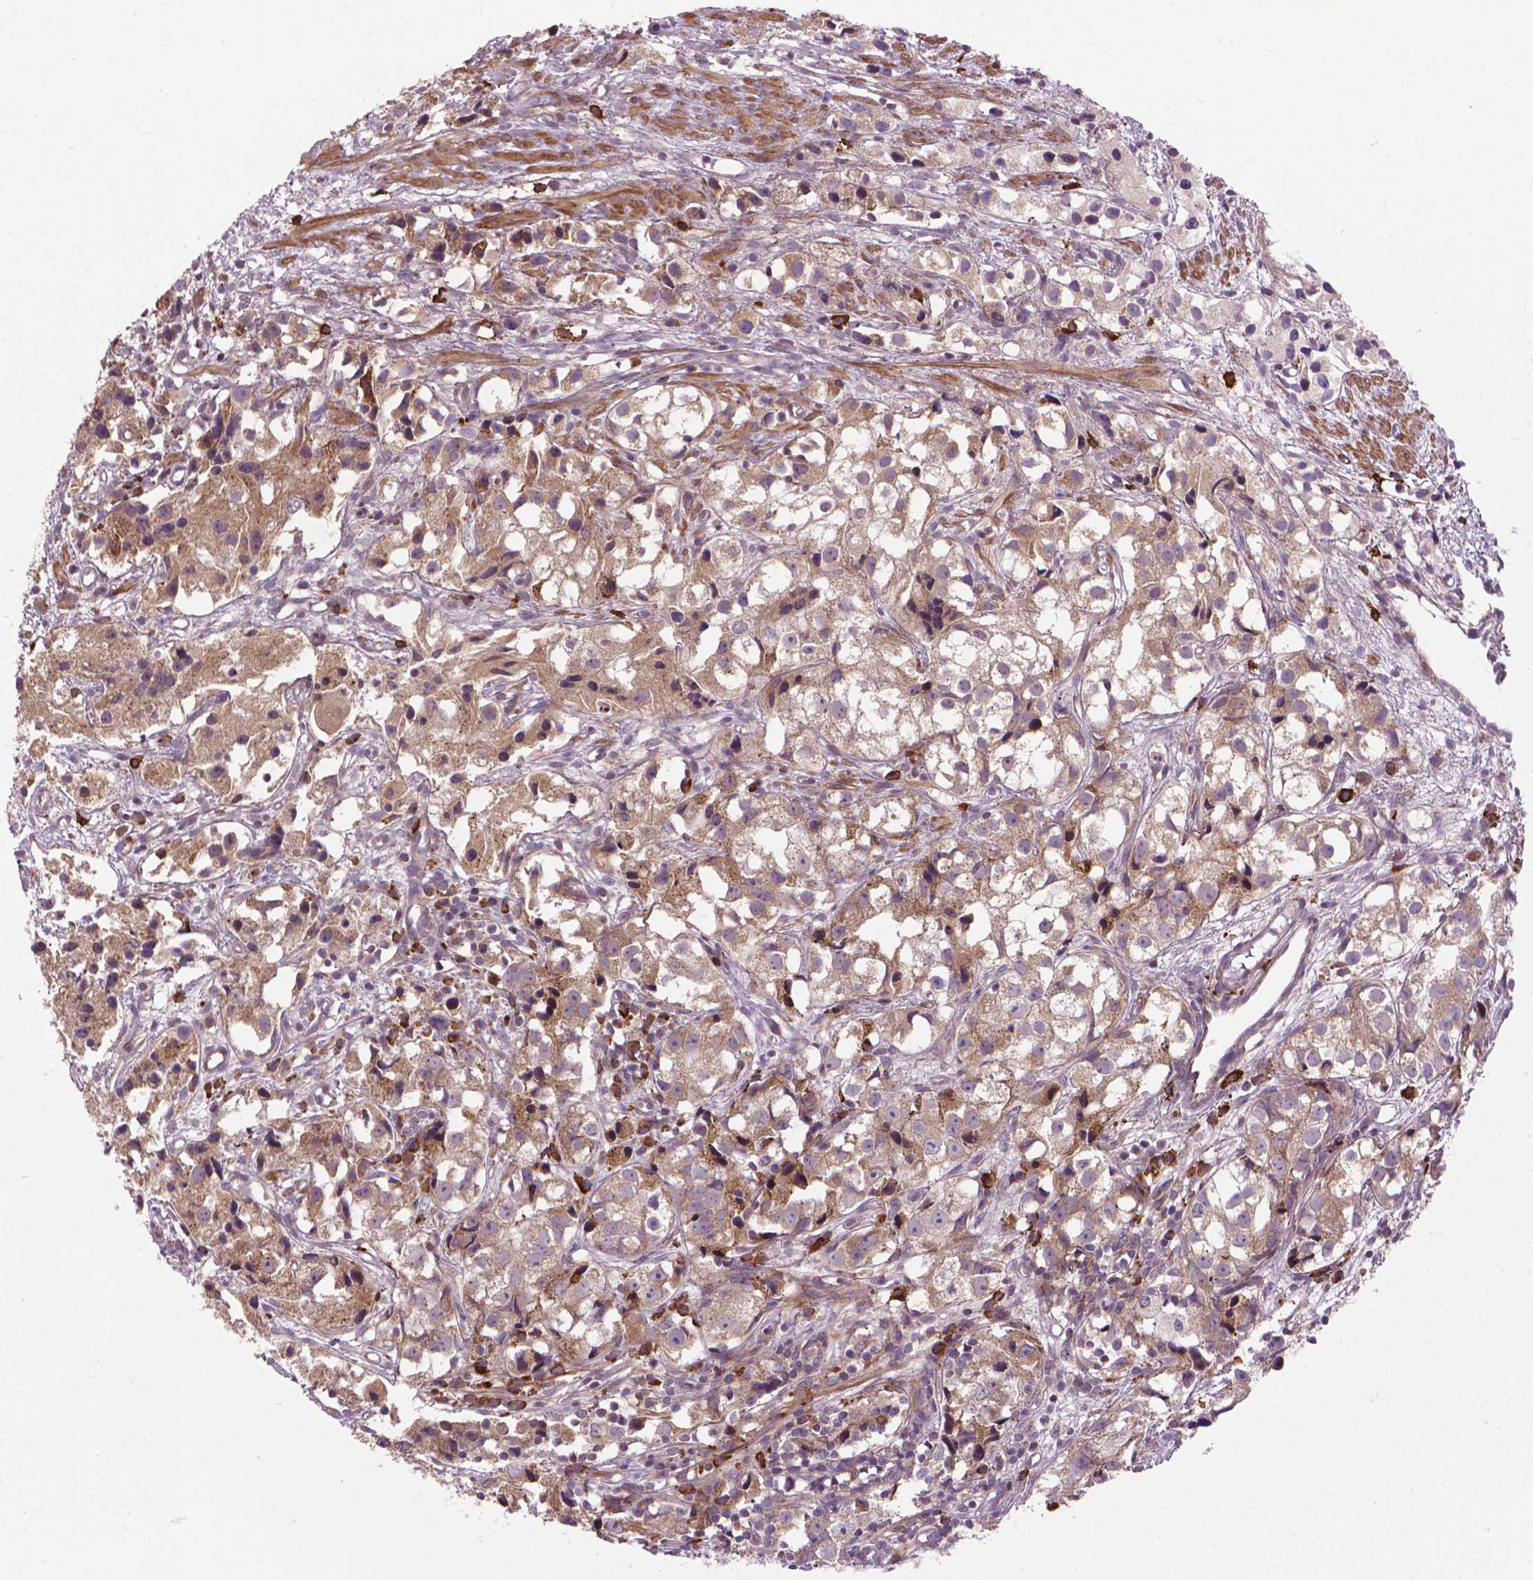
{"staining": {"intensity": "weak", "quantity": ">75%", "location": "cytoplasmic/membranous"}, "tissue": "prostate cancer", "cell_type": "Tumor cells", "image_type": "cancer", "snomed": [{"axis": "morphology", "description": "Adenocarcinoma, High grade"}, {"axis": "topography", "description": "Prostate"}], "caption": "Immunohistochemical staining of adenocarcinoma (high-grade) (prostate) displays weak cytoplasmic/membranous protein staining in about >75% of tumor cells.", "gene": "MYH14", "patient": {"sex": "male", "age": 68}}